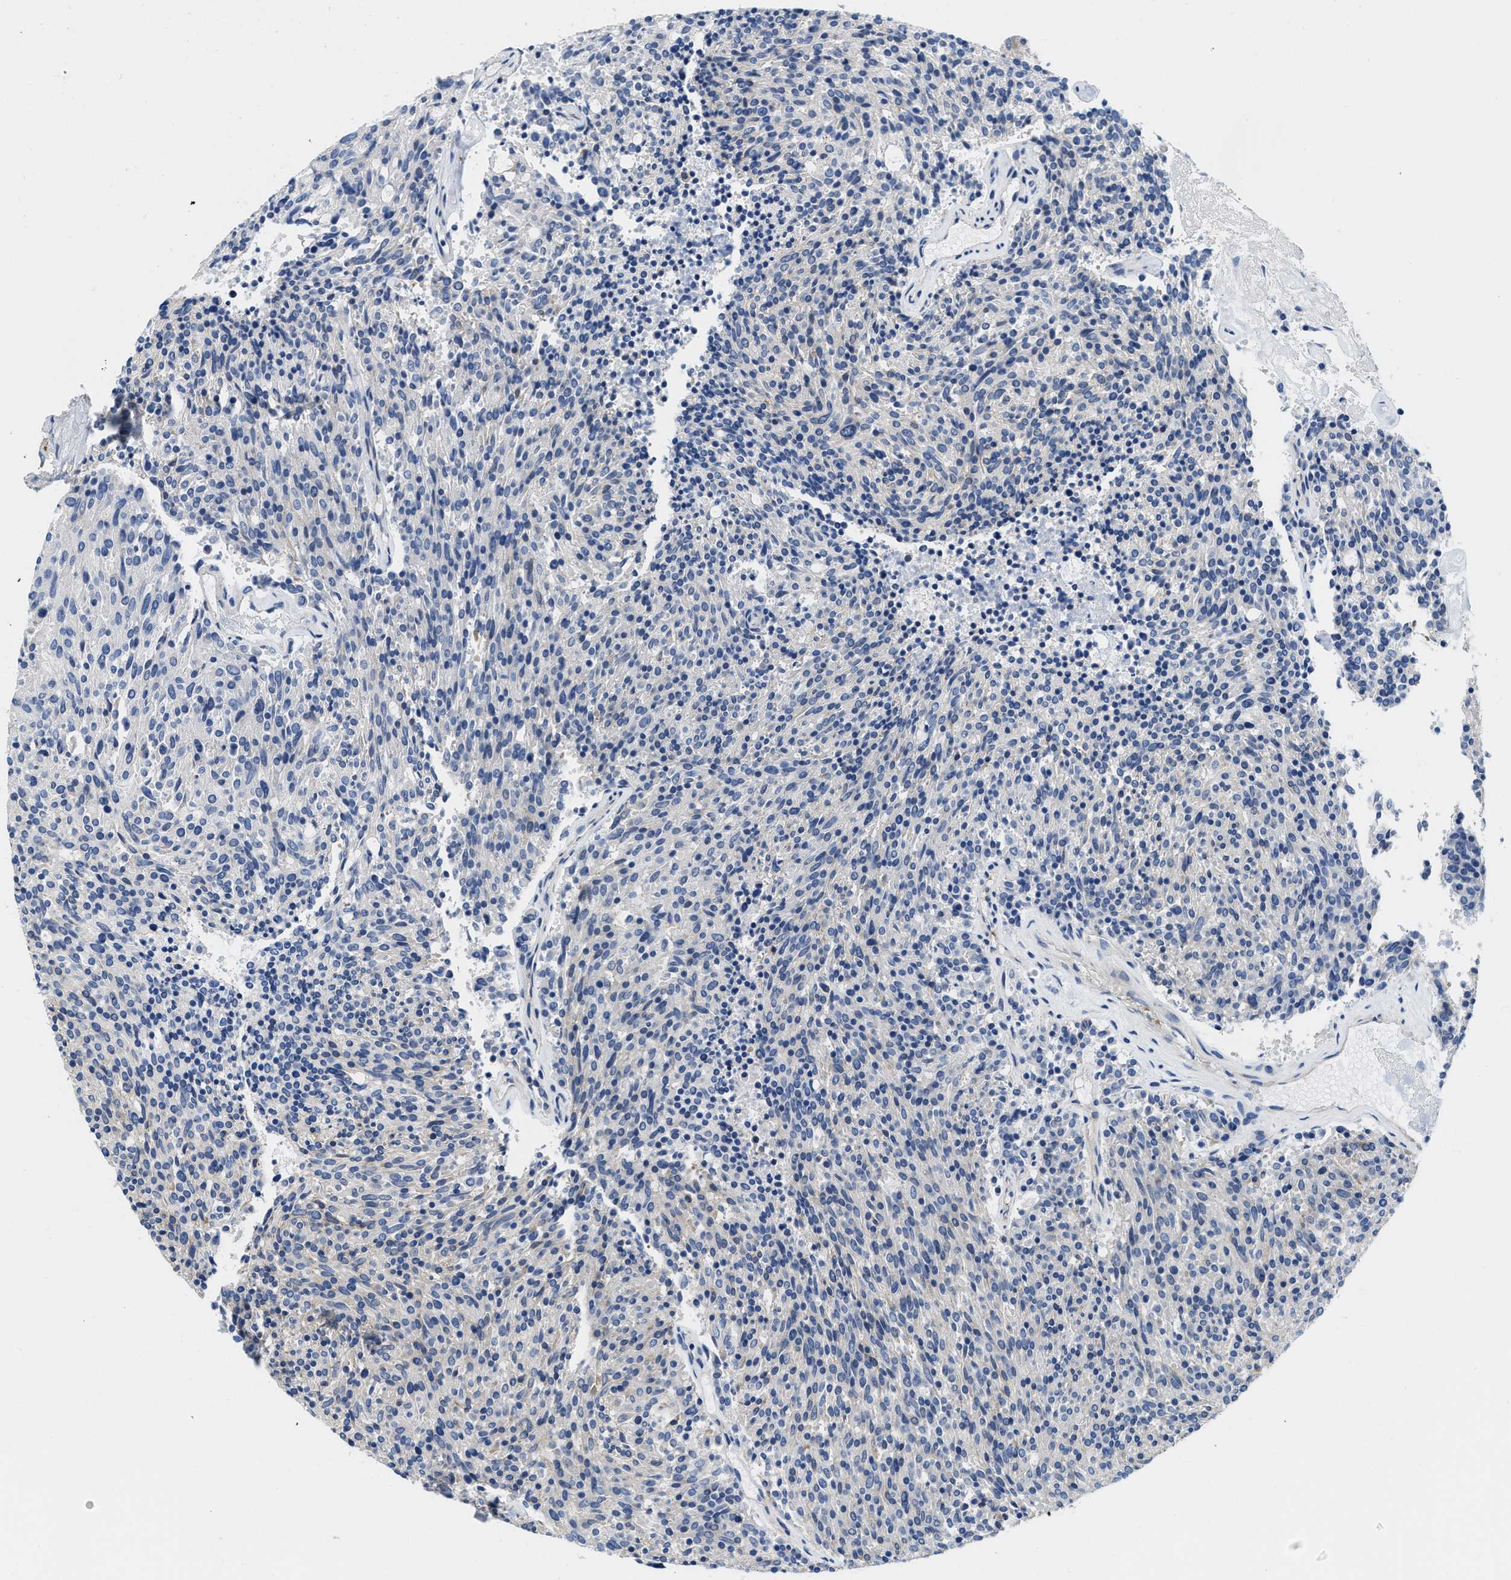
{"staining": {"intensity": "negative", "quantity": "none", "location": "none"}, "tissue": "carcinoid", "cell_type": "Tumor cells", "image_type": "cancer", "snomed": [{"axis": "morphology", "description": "Carcinoid, malignant, NOS"}, {"axis": "topography", "description": "Pancreas"}], "caption": "Immunohistochemistry (IHC) micrograph of neoplastic tissue: carcinoid (malignant) stained with DAB (3,3'-diaminobenzidine) displays no significant protein staining in tumor cells. Nuclei are stained in blue.", "gene": "DSCAM", "patient": {"sex": "female", "age": 54}}